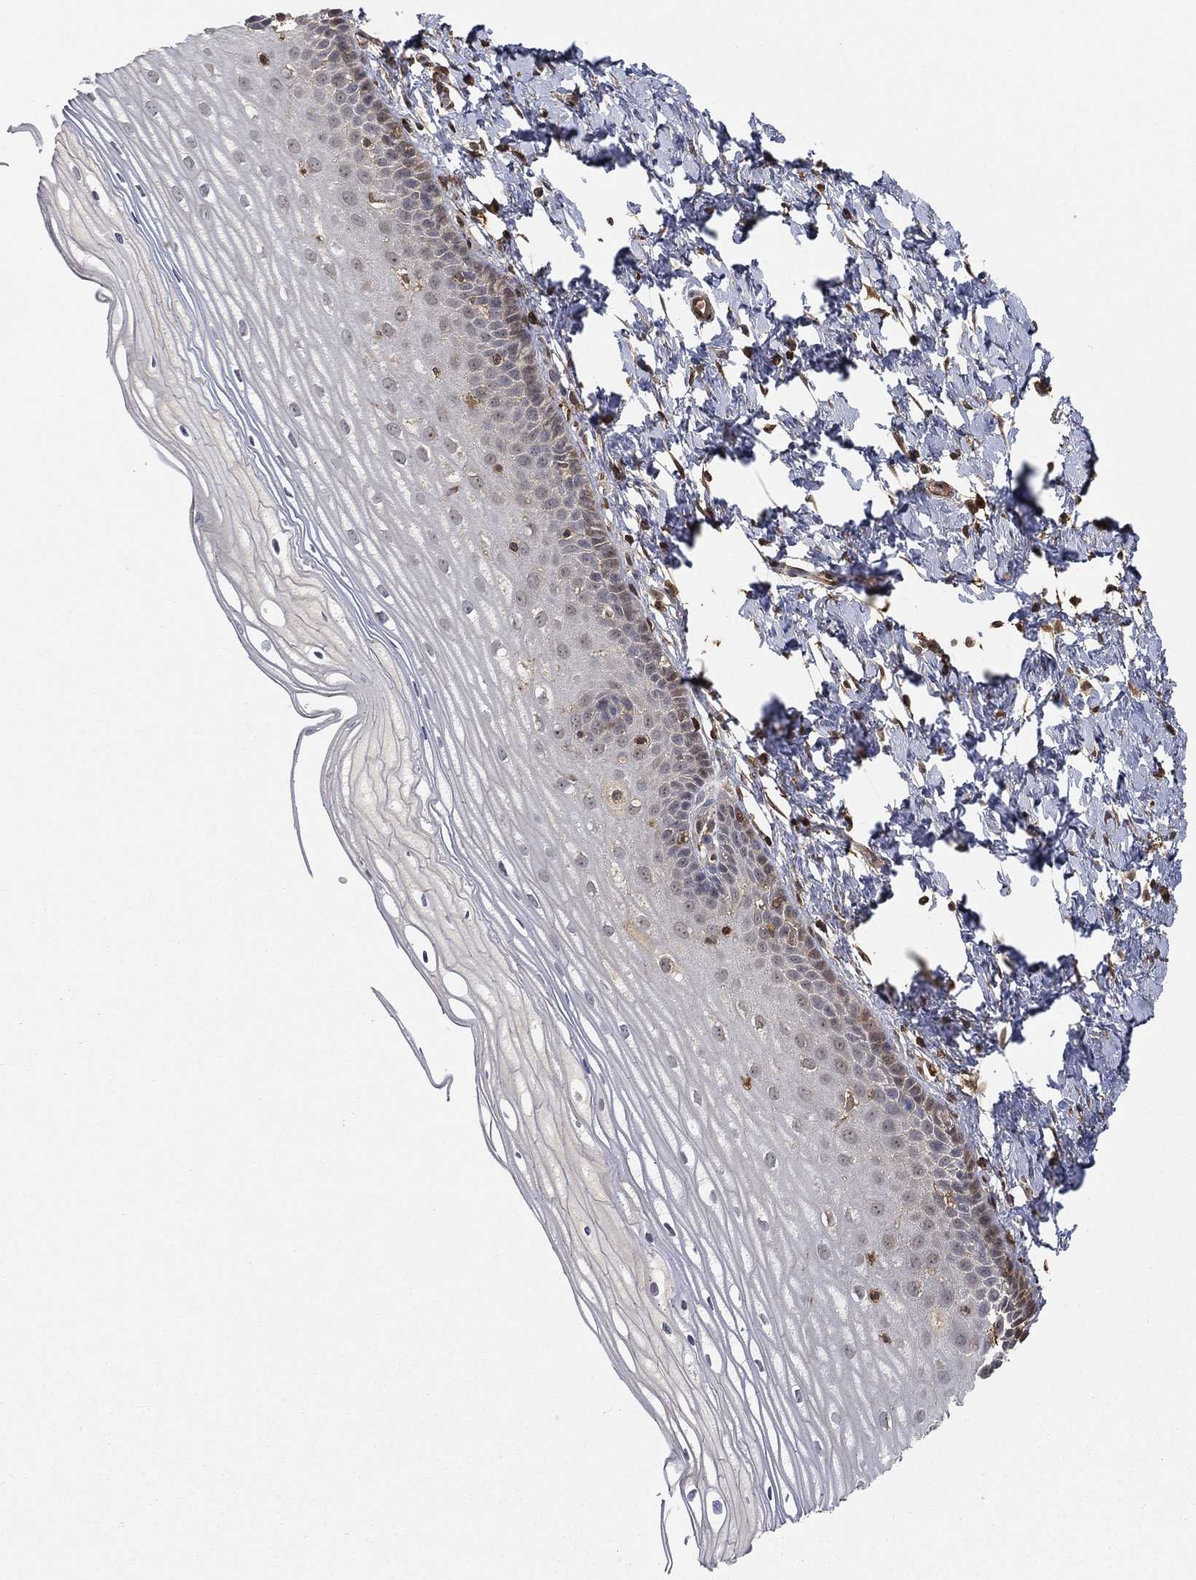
{"staining": {"intensity": "moderate", "quantity": ">75%", "location": "nuclear"}, "tissue": "cervix", "cell_type": "Glandular cells", "image_type": "normal", "snomed": [{"axis": "morphology", "description": "Normal tissue, NOS"}, {"axis": "topography", "description": "Cervix"}], "caption": "Cervix stained for a protein reveals moderate nuclear positivity in glandular cells. Immunohistochemistry (ihc) stains the protein in brown and the nuclei are stained blue.", "gene": "CRYL1", "patient": {"sex": "female", "age": 37}}